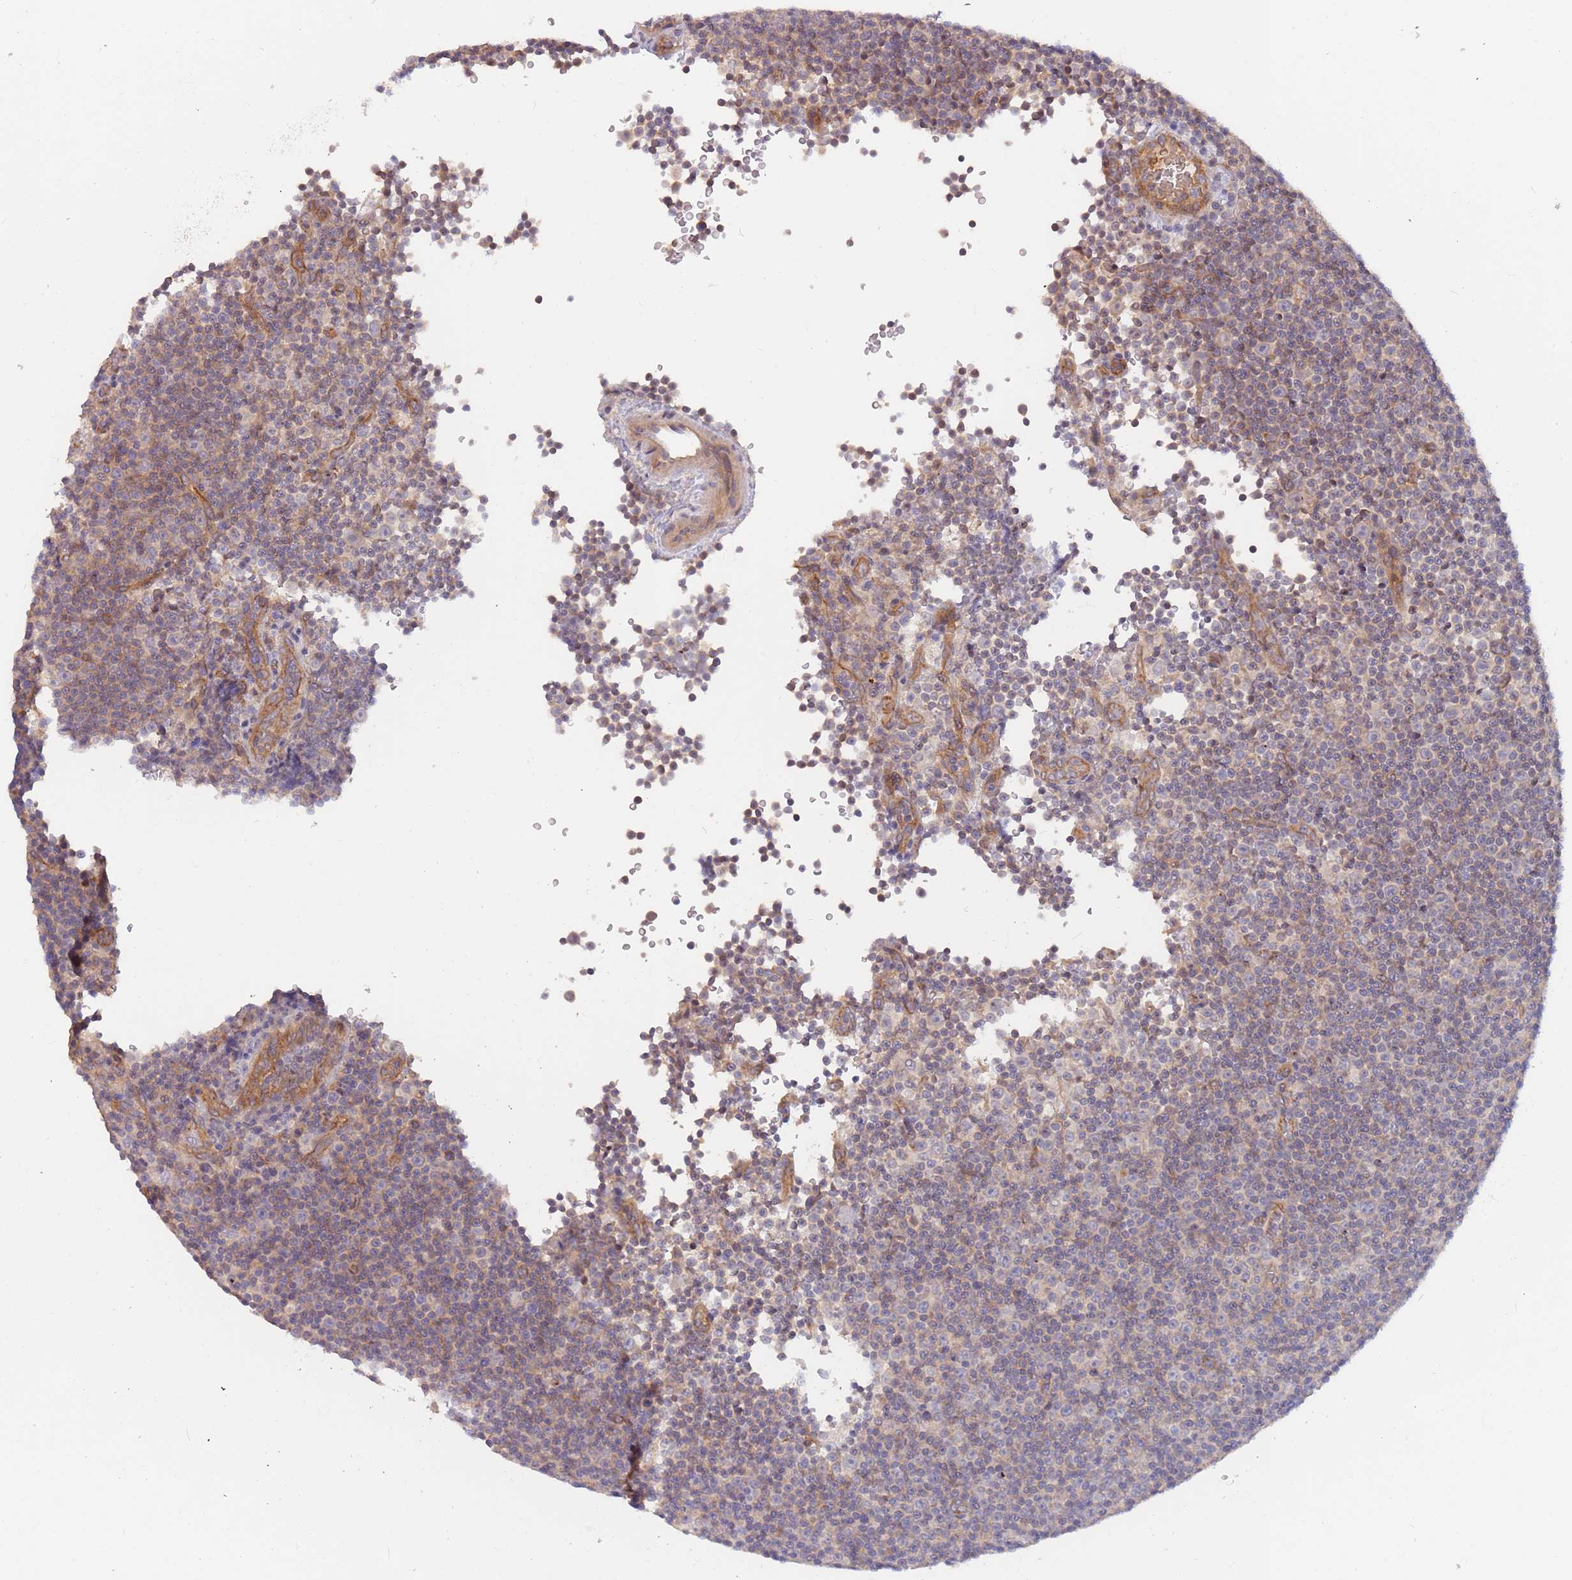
{"staining": {"intensity": "negative", "quantity": "none", "location": "none"}, "tissue": "lymphoma", "cell_type": "Tumor cells", "image_type": "cancer", "snomed": [{"axis": "morphology", "description": "Malignant lymphoma, non-Hodgkin's type, Low grade"}, {"axis": "topography", "description": "Lymph node"}], "caption": "This is an IHC photomicrograph of human malignant lymphoma, non-Hodgkin's type (low-grade). There is no expression in tumor cells.", "gene": "SAV1", "patient": {"sex": "female", "age": 67}}